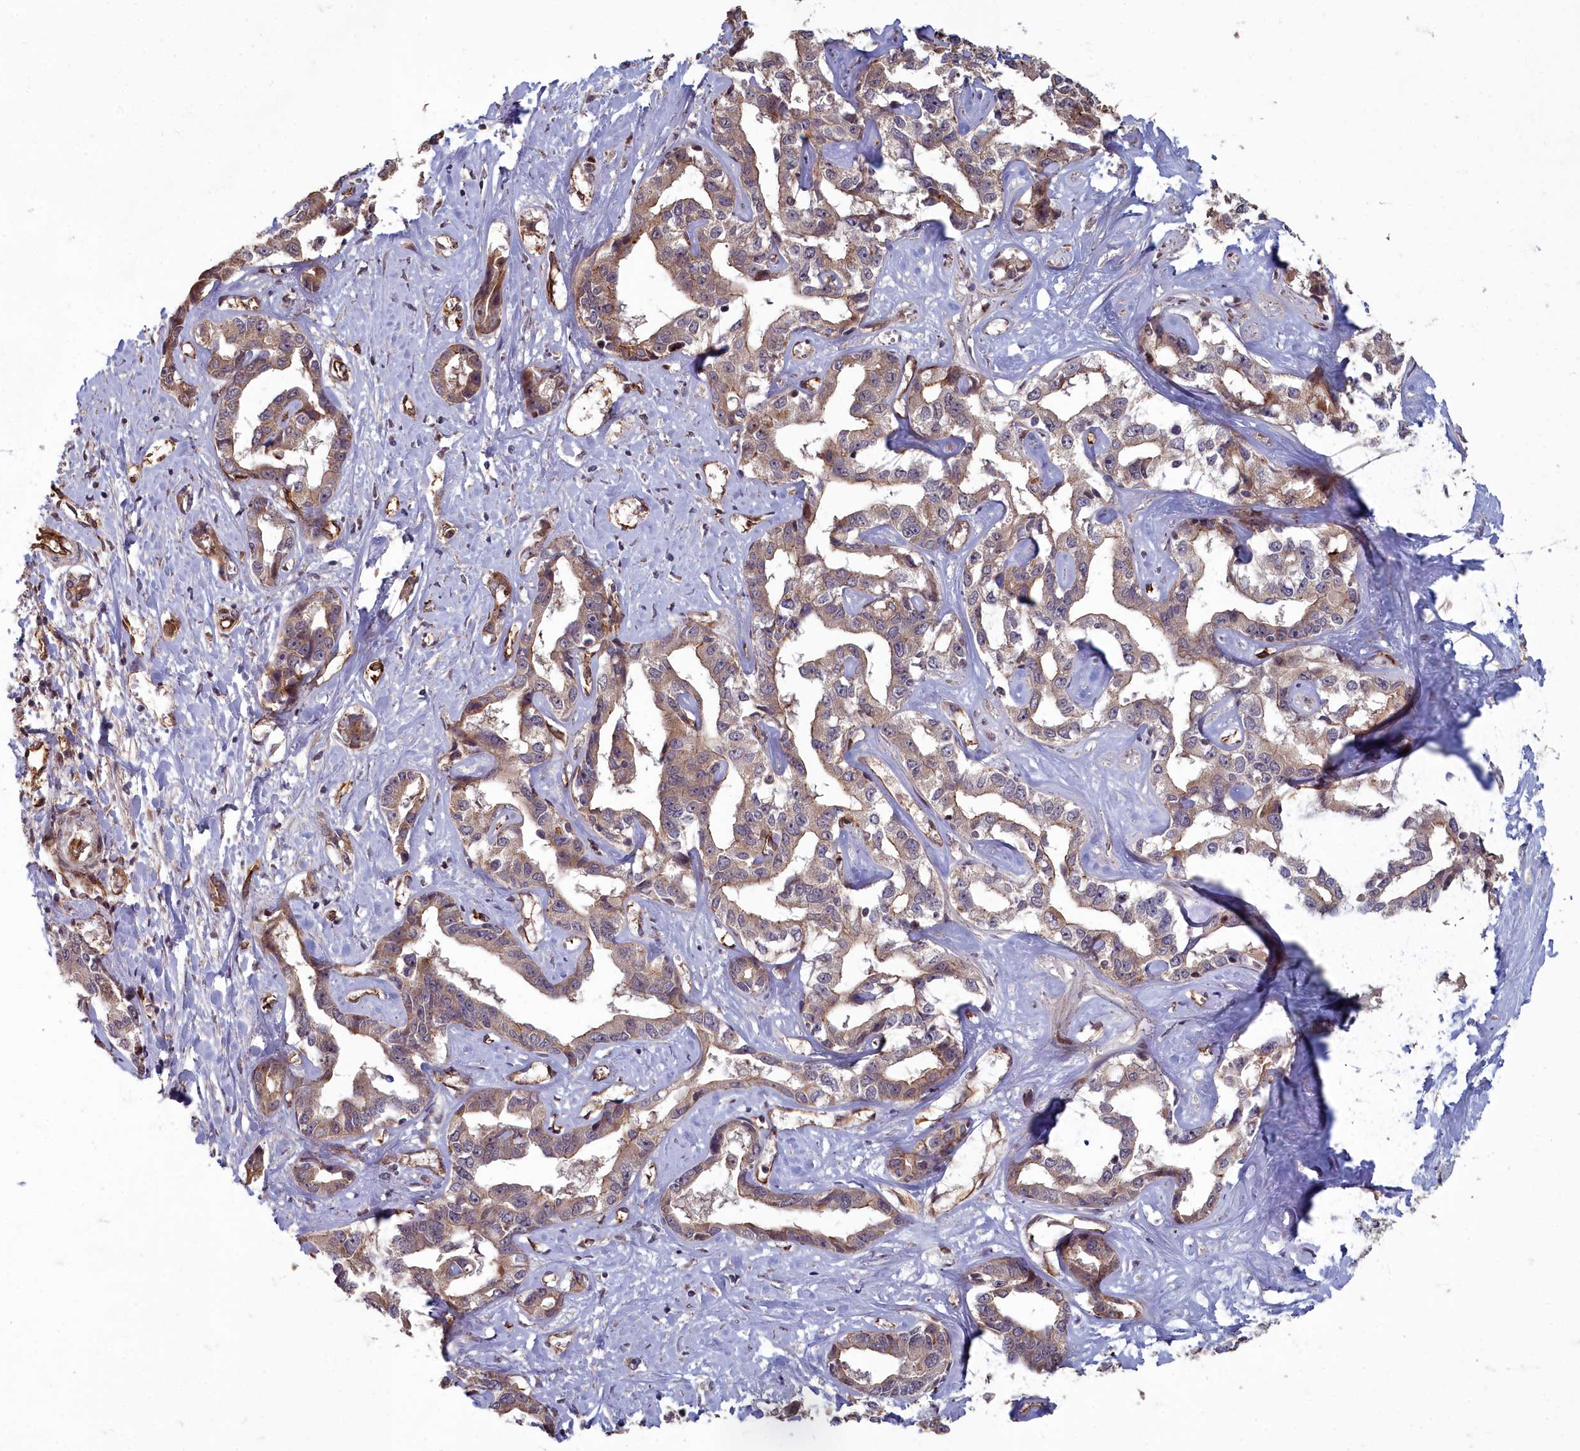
{"staining": {"intensity": "moderate", "quantity": ">75%", "location": "cytoplasmic/membranous"}, "tissue": "liver cancer", "cell_type": "Tumor cells", "image_type": "cancer", "snomed": [{"axis": "morphology", "description": "Cholangiocarcinoma"}, {"axis": "topography", "description": "Liver"}], "caption": "Brown immunohistochemical staining in human liver cholangiocarcinoma reveals moderate cytoplasmic/membranous staining in about >75% of tumor cells.", "gene": "TSPYL4", "patient": {"sex": "male", "age": 59}}